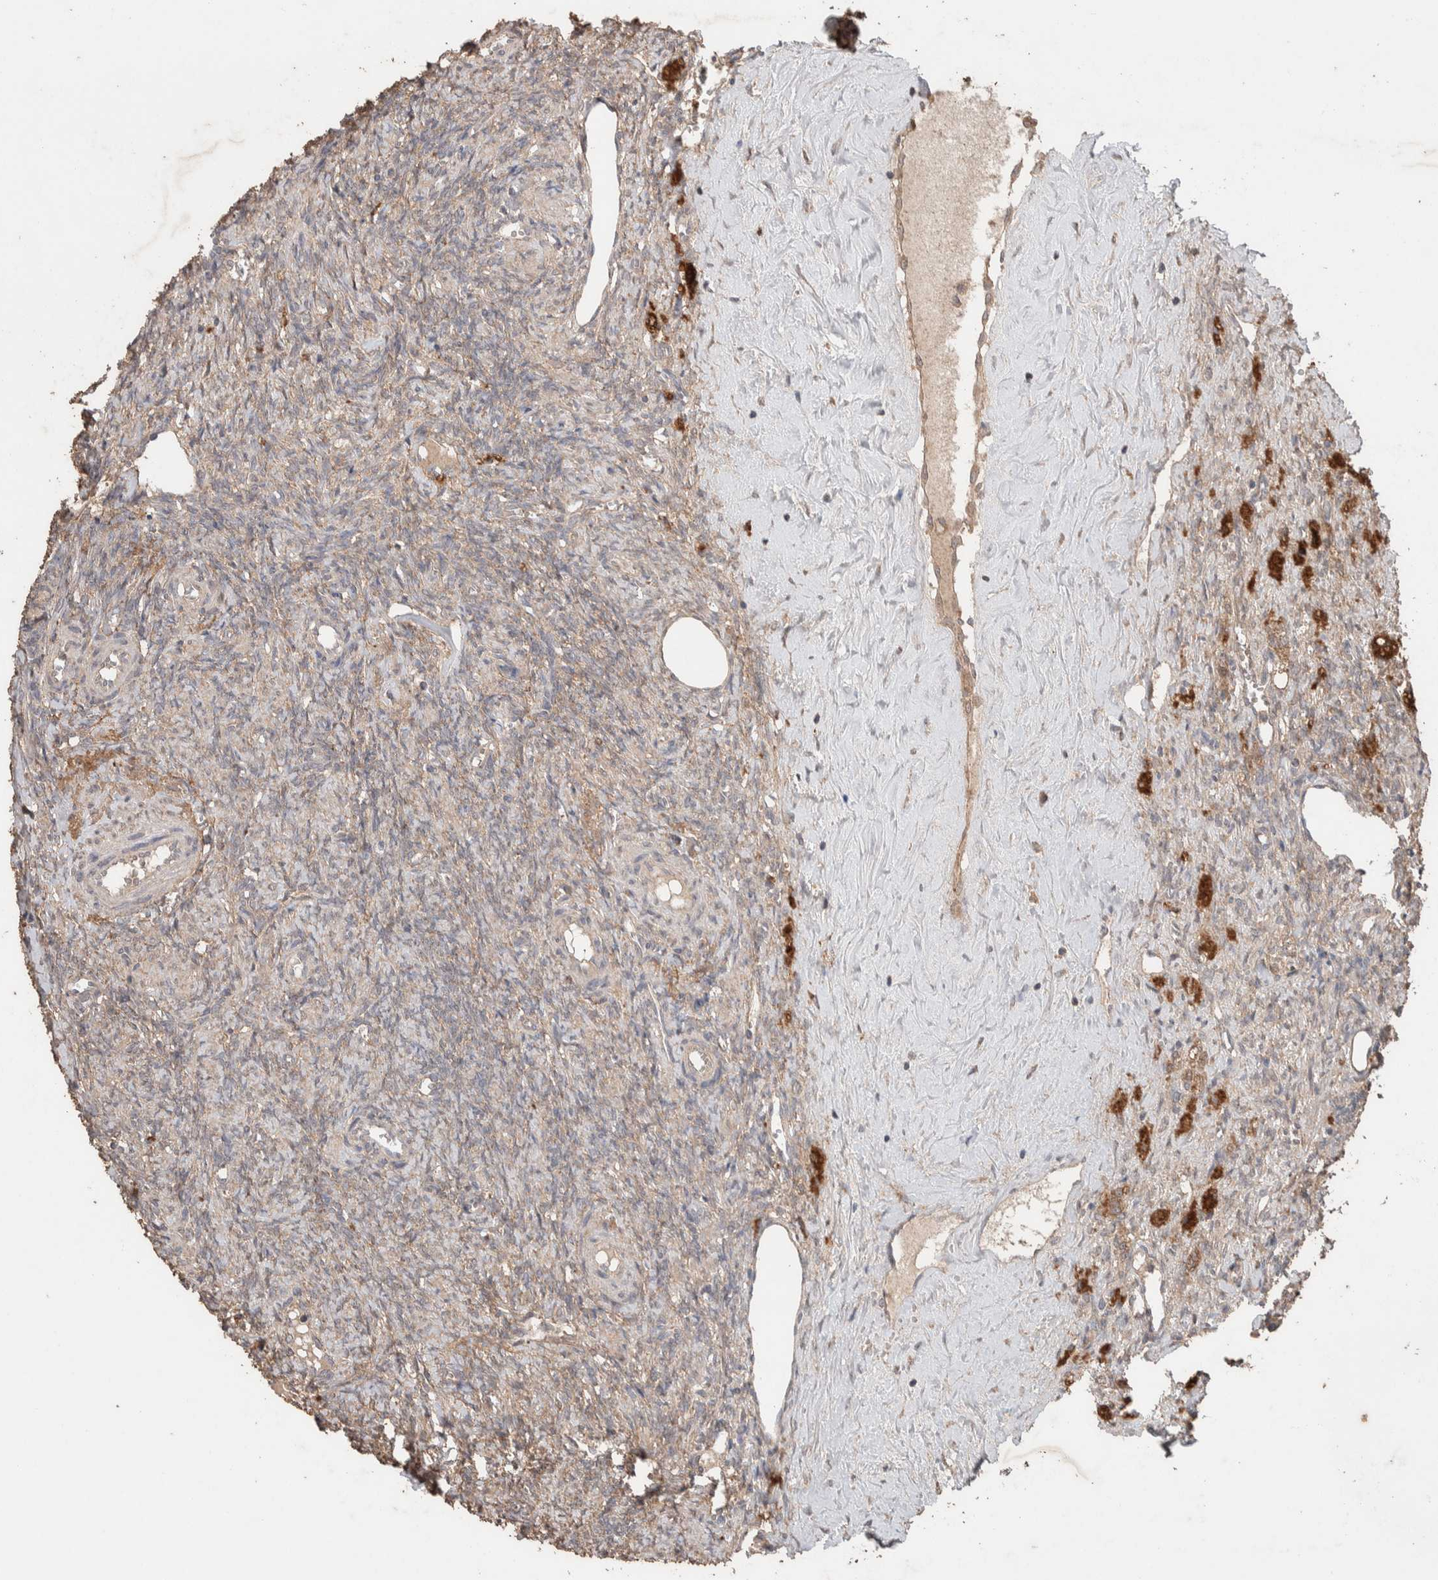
{"staining": {"intensity": "weak", "quantity": ">75%", "location": "cytoplasmic/membranous"}, "tissue": "ovary", "cell_type": "Ovarian stroma cells", "image_type": "normal", "snomed": [{"axis": "morphology", "description": "Normal tissue, NOS"}, {"axis": "topography", "description": "Ovary"}], "caption": "Ovarian stroma cells show low levels of weak cytoplasmic/membranous positivity in approximately >75% of cells in benign ovary. (IHC, brightfield microscopy, high magnification).", "gene": "KCNJ5", "patient": {"sex": "female", "age": 41}}